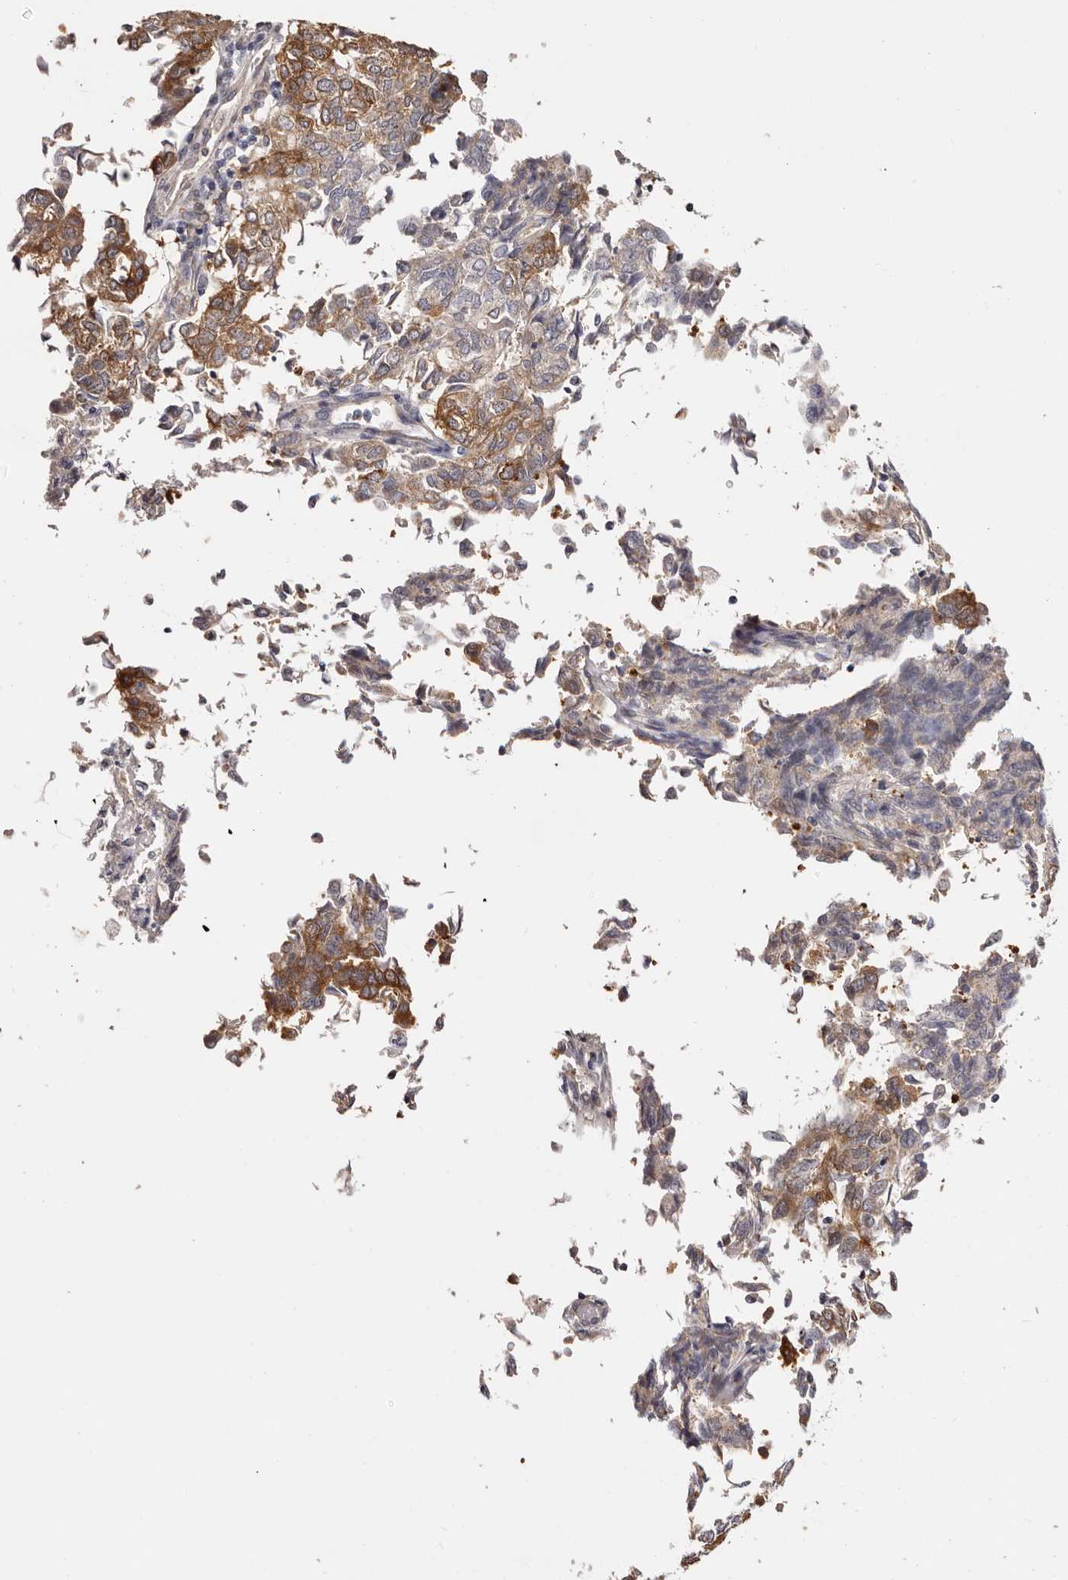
{"staining": {"intensity": "moderate", "quantity": ">75%", "location": "cytoplasmic/membranous"}, "tissue": "endometrial cancer", "cell_type": "Tumor cells", "image_type": "cancer", "snomed": [{"axis": "morphology", "description": "Adenocarcinoma, NOS"}, {"axis": "topography", "description": "Endometrium"}], "caption": "This is a histology image of immunohistochemistry staining of endometrial cancer (adenocarcinoma), which shows moderate positivity in the cytoplasmic/membranous of tumor cells.", "gene": "GFOD1", "patient": {"sex": "female", "age": 80}}